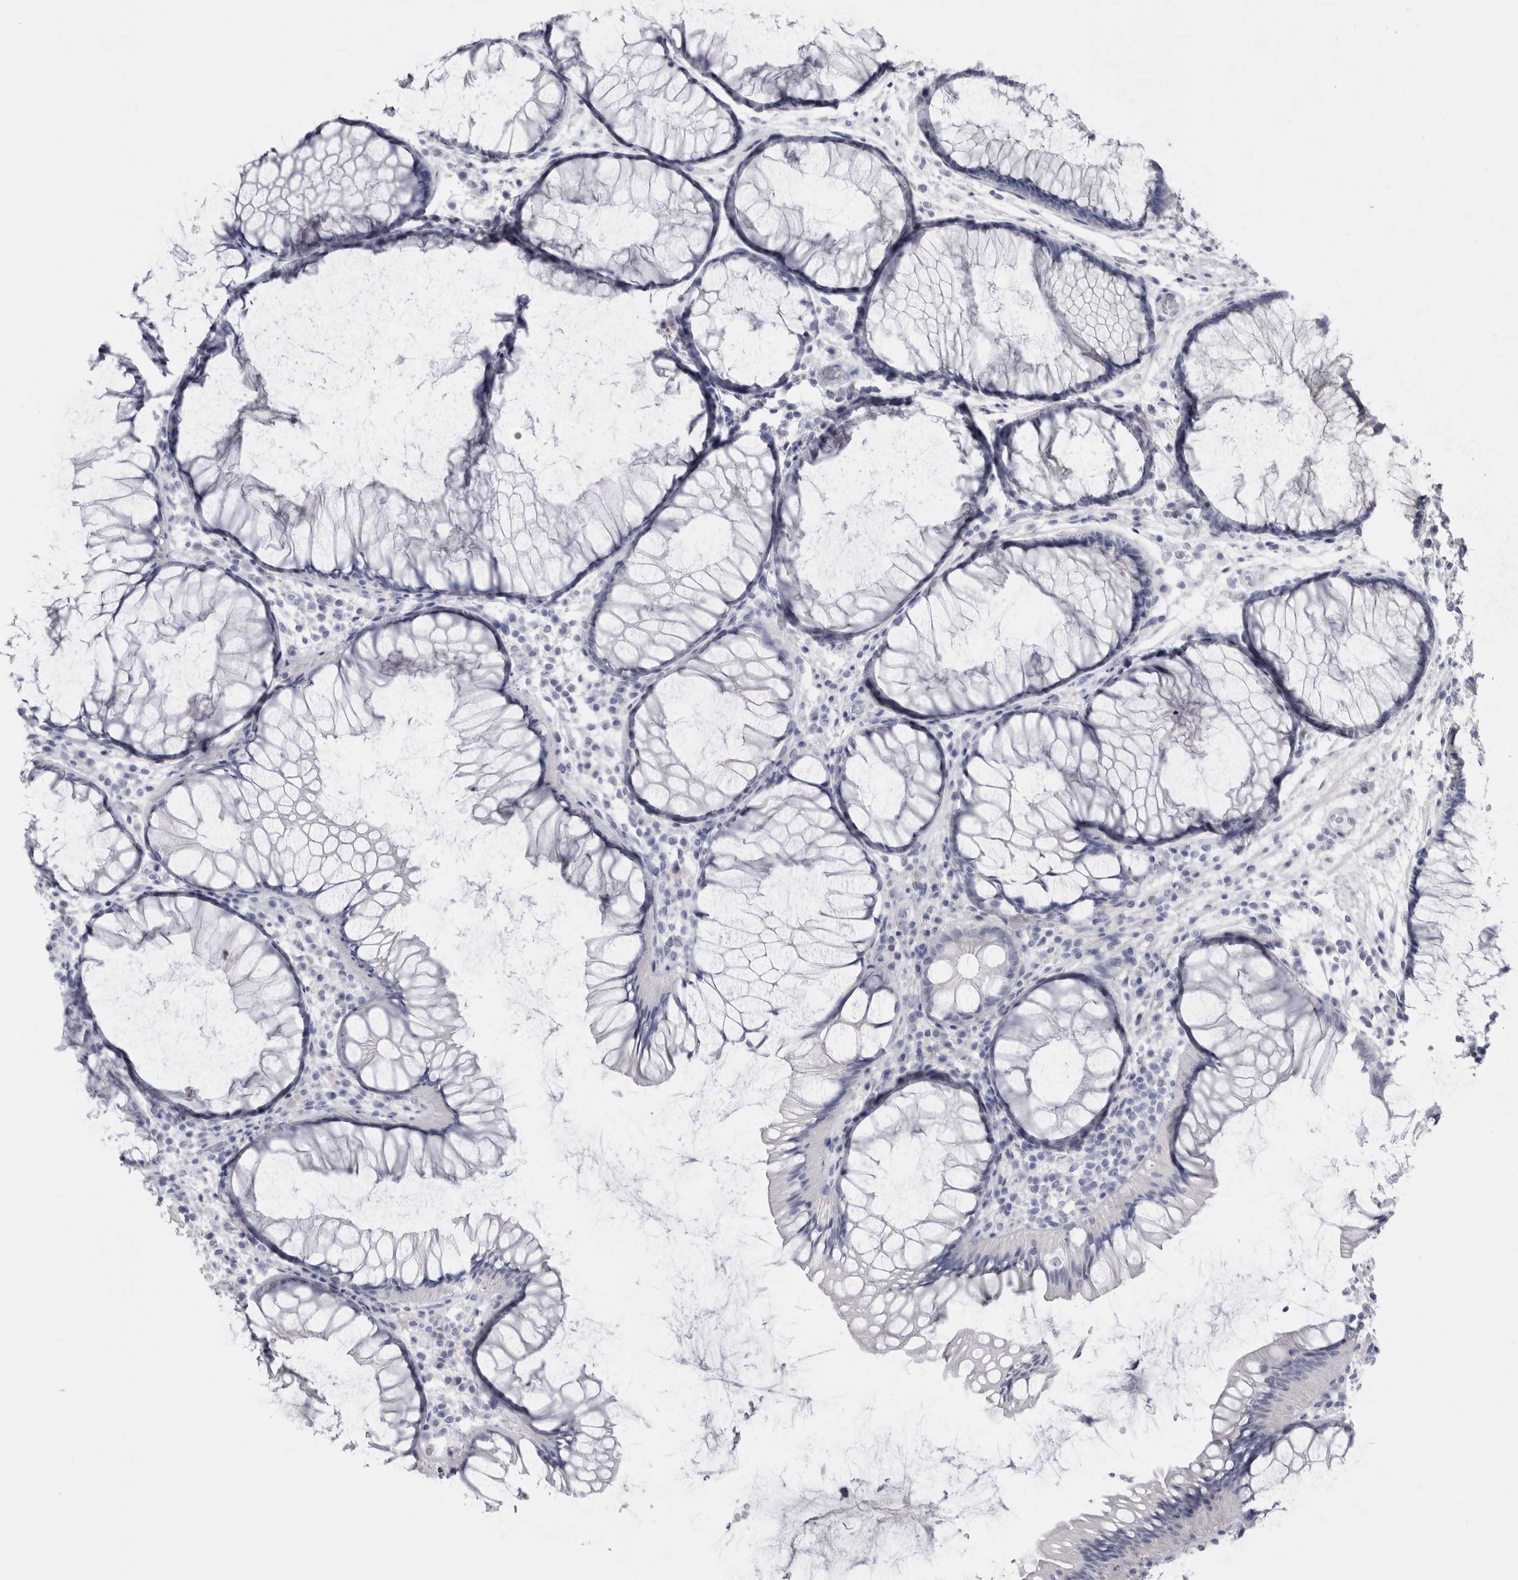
{"staining": {"intensity": "negative", "quantity": "none", "location": "none"}, "tissue": "rectum", "cell_type": "Glandular cells", "image_type": "normal", "snomed": [{"axis": "morphology", "description": "Normal tissue, NOS"}, {"axis": "topography", "description": "Rectum"}], "caption": "IHC micrograph of benign rectum: human rectum stained with DAB (3,3'-diaminobenzidine) displays no significant protein positivity in glandular cells.", "gene": "MSMB", "patient": {"sex": "male", "age": 51}}